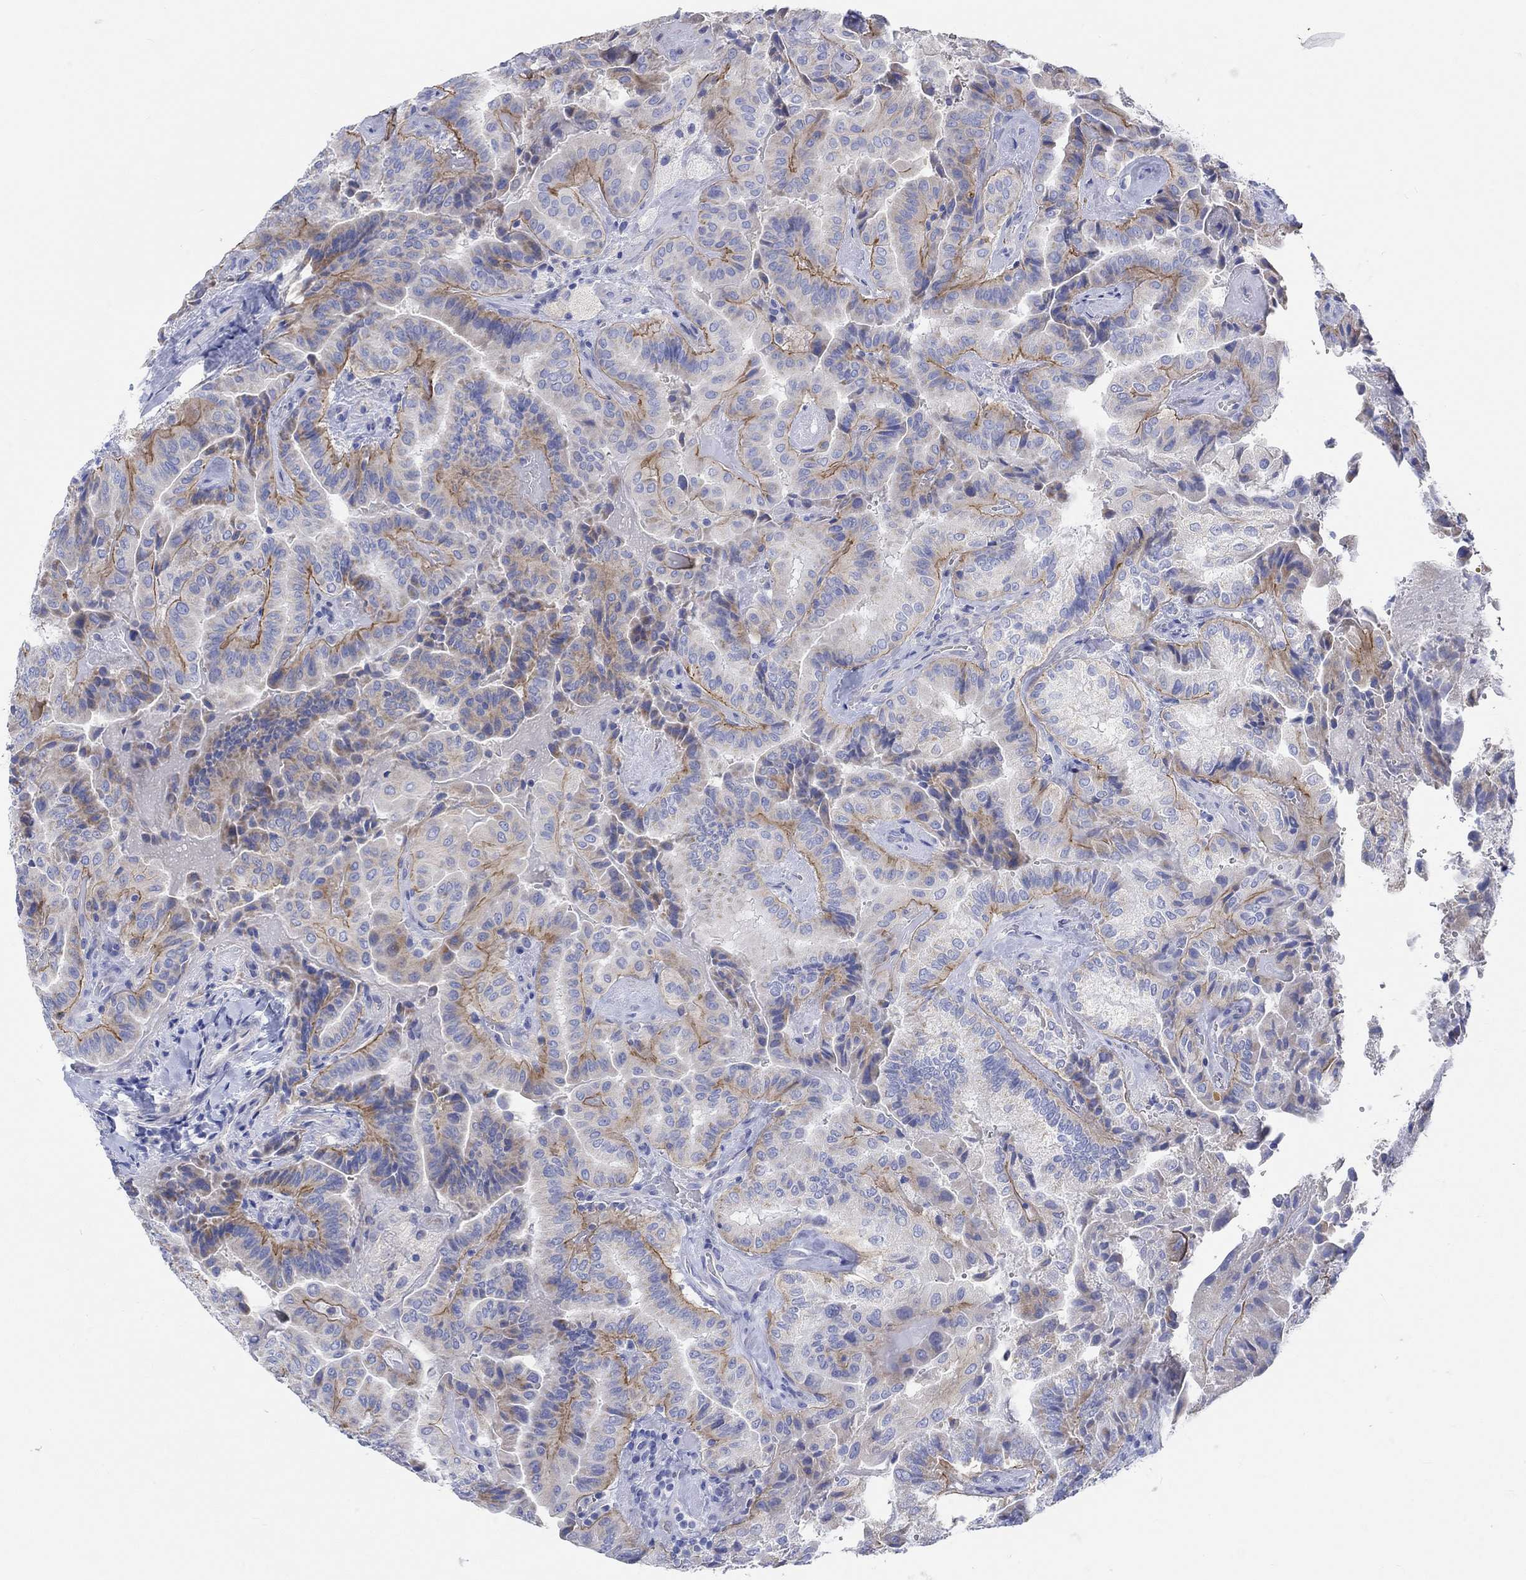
{"staining": {"intensity": "negative", "quantity": "none", "location": "none"}, "tissue": "thyroid cancer", "cell_type": "Tumor cells", "image_type": "cancer", "snomed": [{"axis": "morphology", "description": "Papillary adenocarcinoma, NOS"}, {"axis": "topography", "description": "Thyroid gland"}], "caption": "An image of human thyroid papillary adenocarcinoma is negative for staining in tumor cells. The staining is performed using DAB (3,3'-diaminobenzidine) brown chromogen with nuclei counter-stained in using hematoxylin.", "gene": "REEP6", "patient": {"sex": "female", "age": 68}}